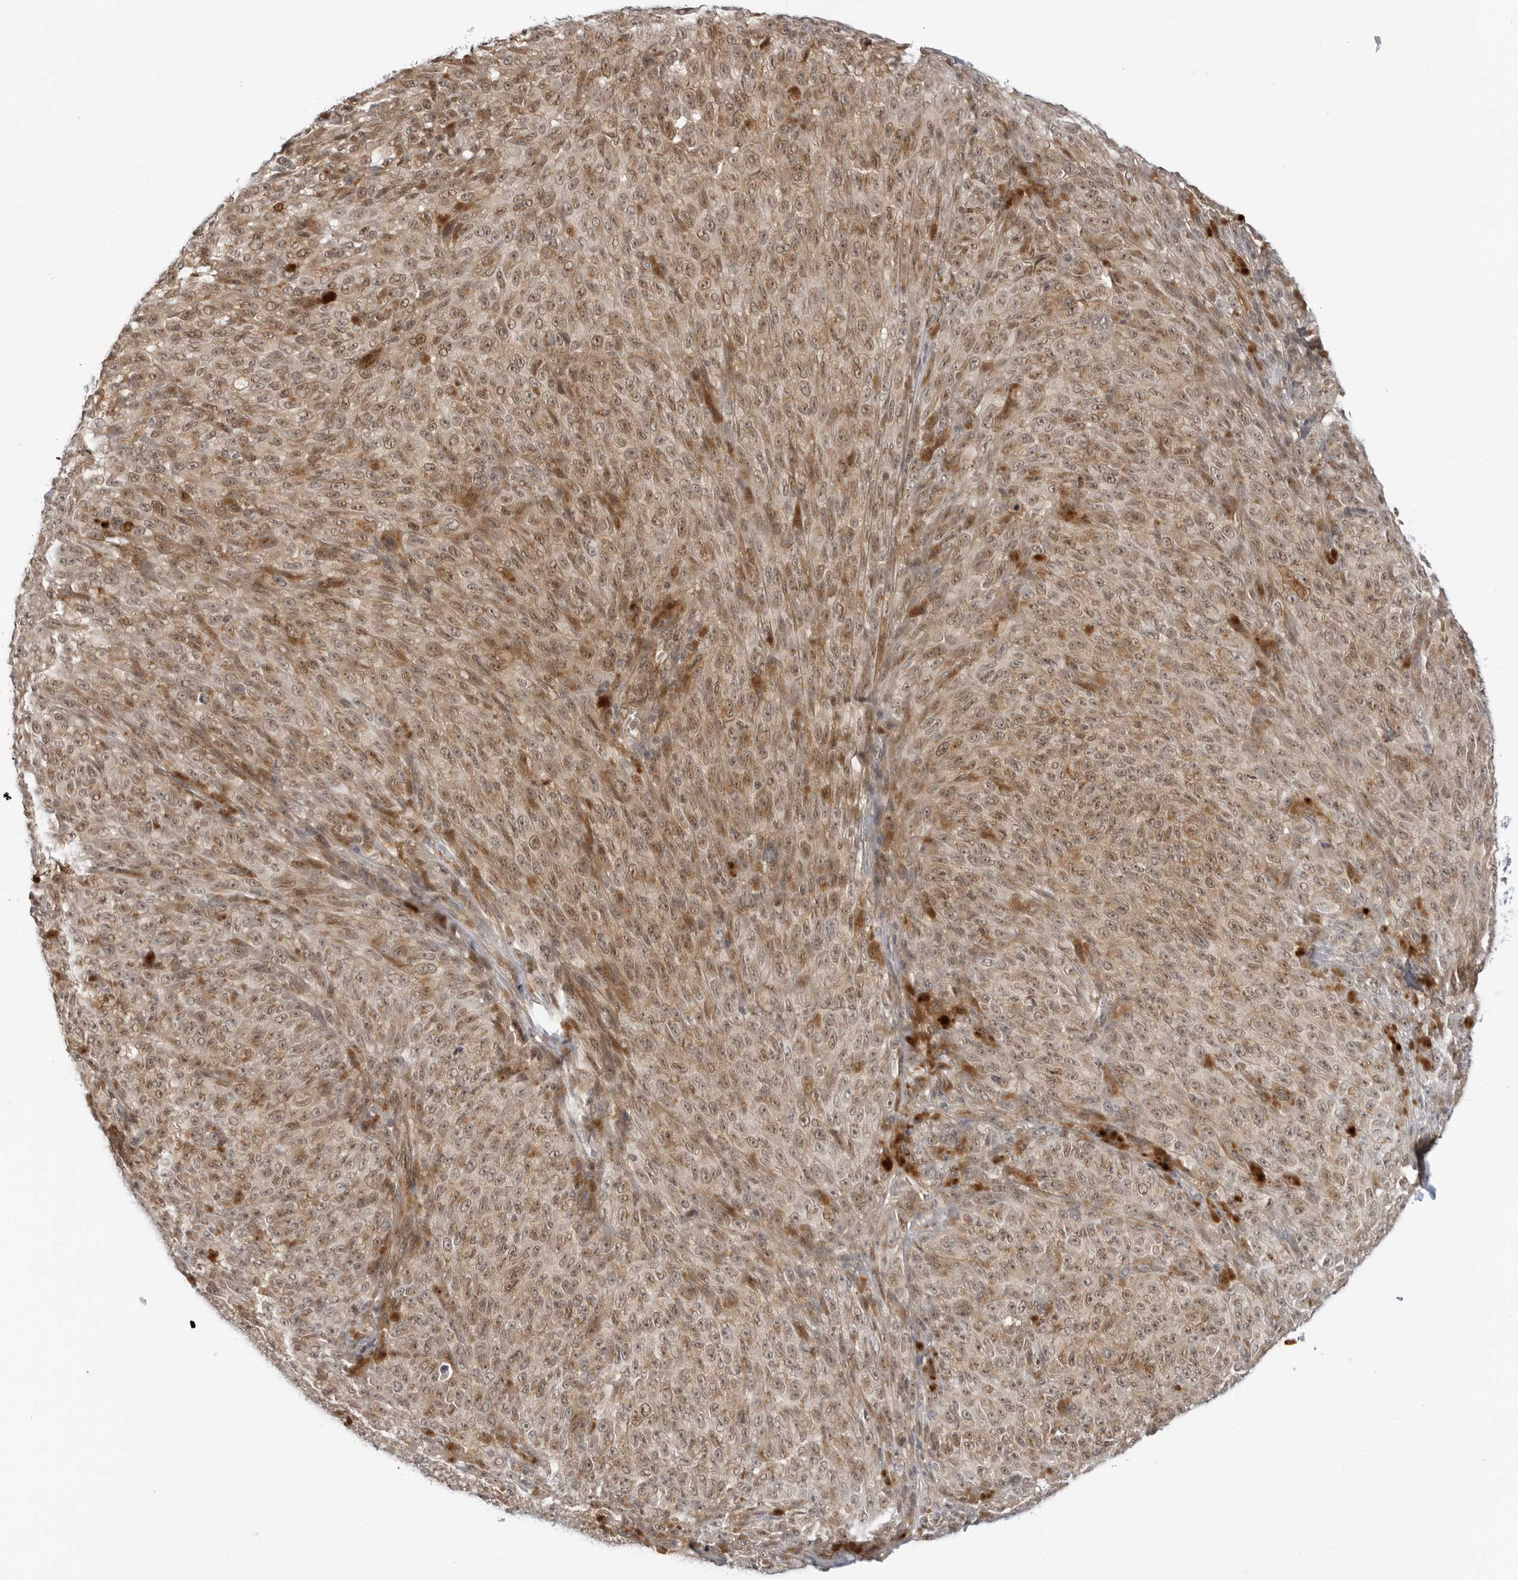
{"staining": {"intensity": "moderate", "quantity": ">75%", "location": "cytoplasmic/membranous,nuclear"}, "tissue": "melanoma", "cell_type": "Tumor cells", "image_type": "cancer", "snomed": [{"axis": "morphology", "description": "Malignant melanoma, NOS"}, {"axis": "topography", "description": "Skin"}], "caption": "Protein analysis of malignant melanoma tissue displays moderate cytoplasmic/membranous and nuclear expression in about >75% of tumor cells.", "gene": "SUGCT", "patient": {"sex": "female", "age": 82}}